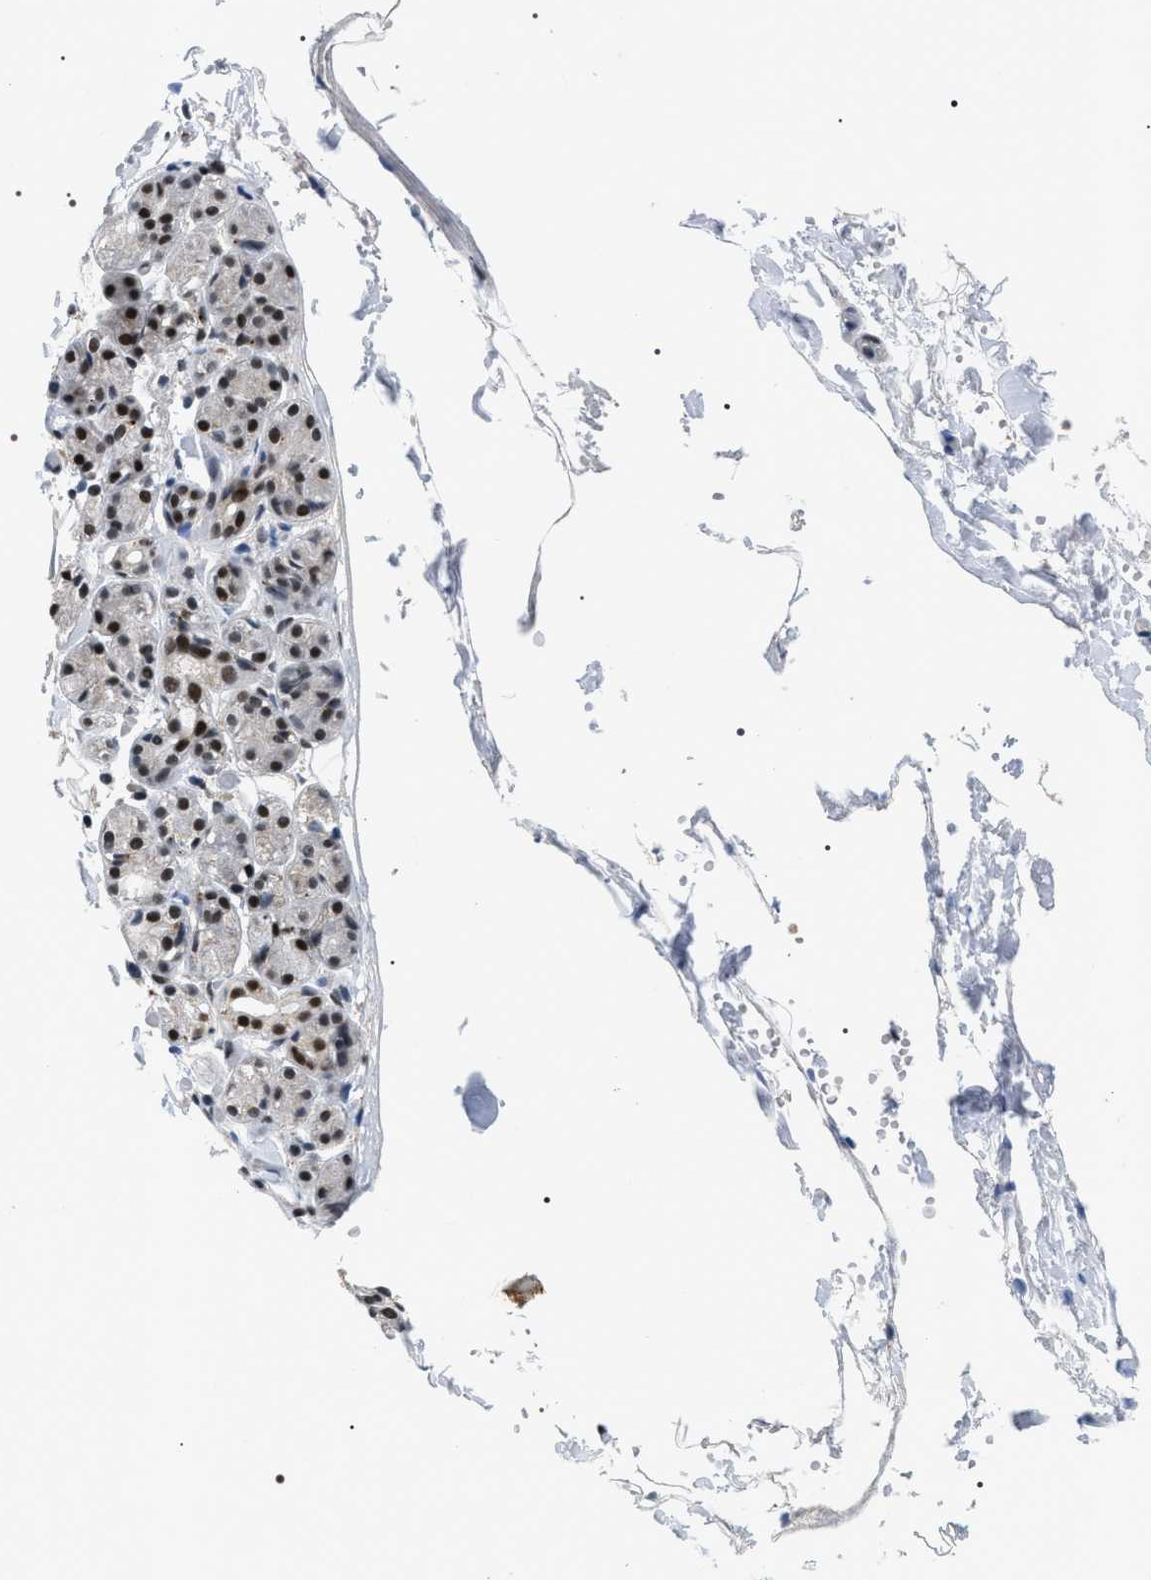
{"staining": {"intensity": "strong", "quantity": ">75%", "location": "cytoplasmic/membranous"}, "tissue": "salivary gland", "cell_type": "Glandular cells", "image_type": "normal", "snomed": [{"axis": "morphology", "description": "Normal tissue, NOS"}, {"axis": "topography", "description": "Salivary gland"}], "caption": "DAB (3,3'-diaminobenzidine) immunohistochemical staining of normal salivary gland shows strong cytoplasmic/membranous protein positivity in approximately >75% of glandular cells.", "gene": "C7orf25", "patient": {"sex": "male", "age": 63}}